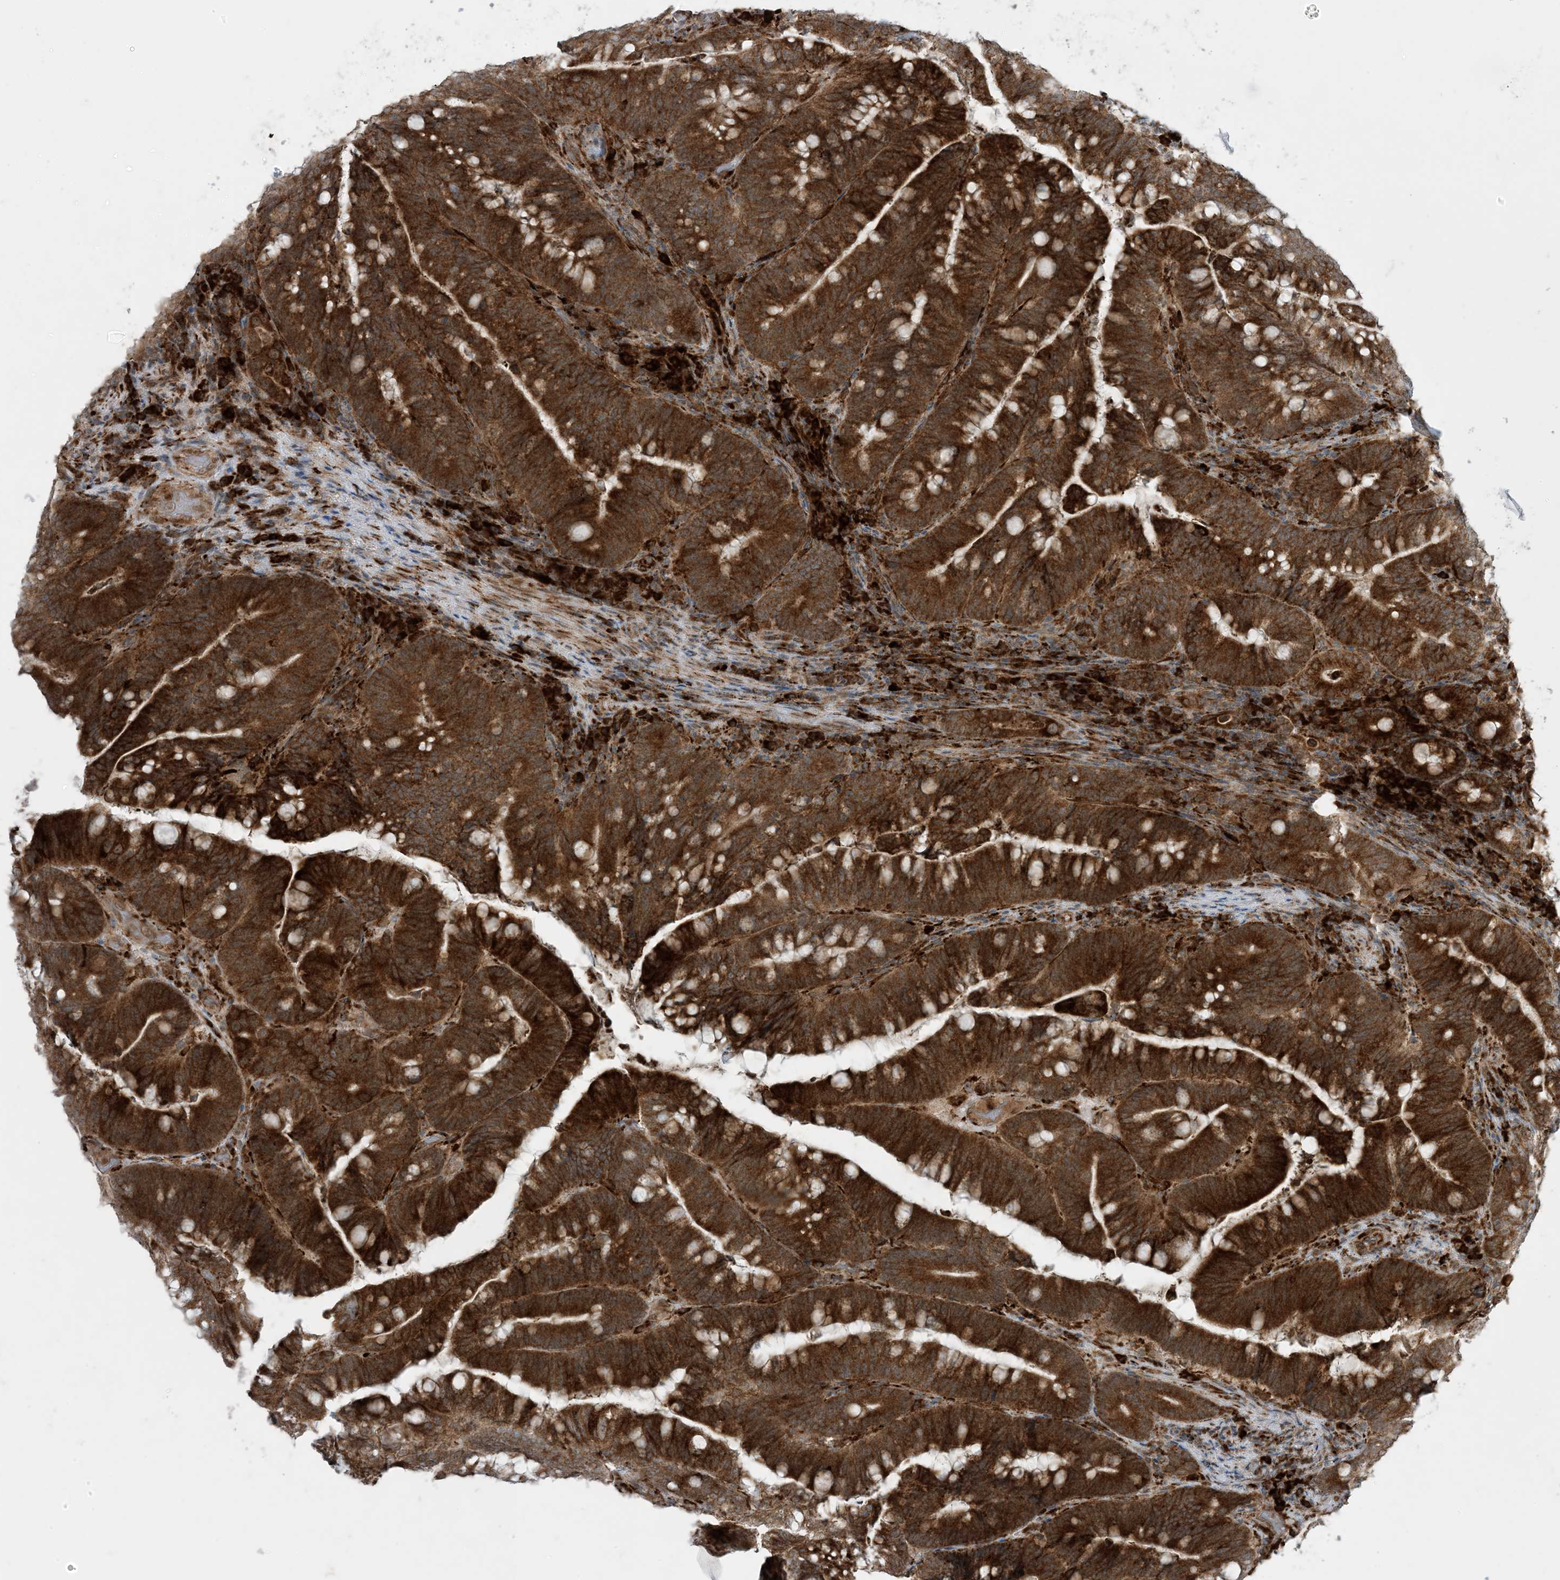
{"staining": {"intensity": "strong", "quantity": ">75%", "location": "cytoplasmic/membranous"}, "tissue": "colorectal cancer", "cell_type": "Tumor cells", "image_type": "cancer", "snomed": [{"axis": "morphology", "description": "Adenocarcinoma, NOS"}, {"axis": "topography", "description": "Colon"}], "caption": "Adenocarcinoma (colorectal) tissue demonstrates strong cytoplasmic/membranous staining in approximately >75% of tumor cells", "gene": "ODC1", "patient": {"sex": "female", "age": 66}}